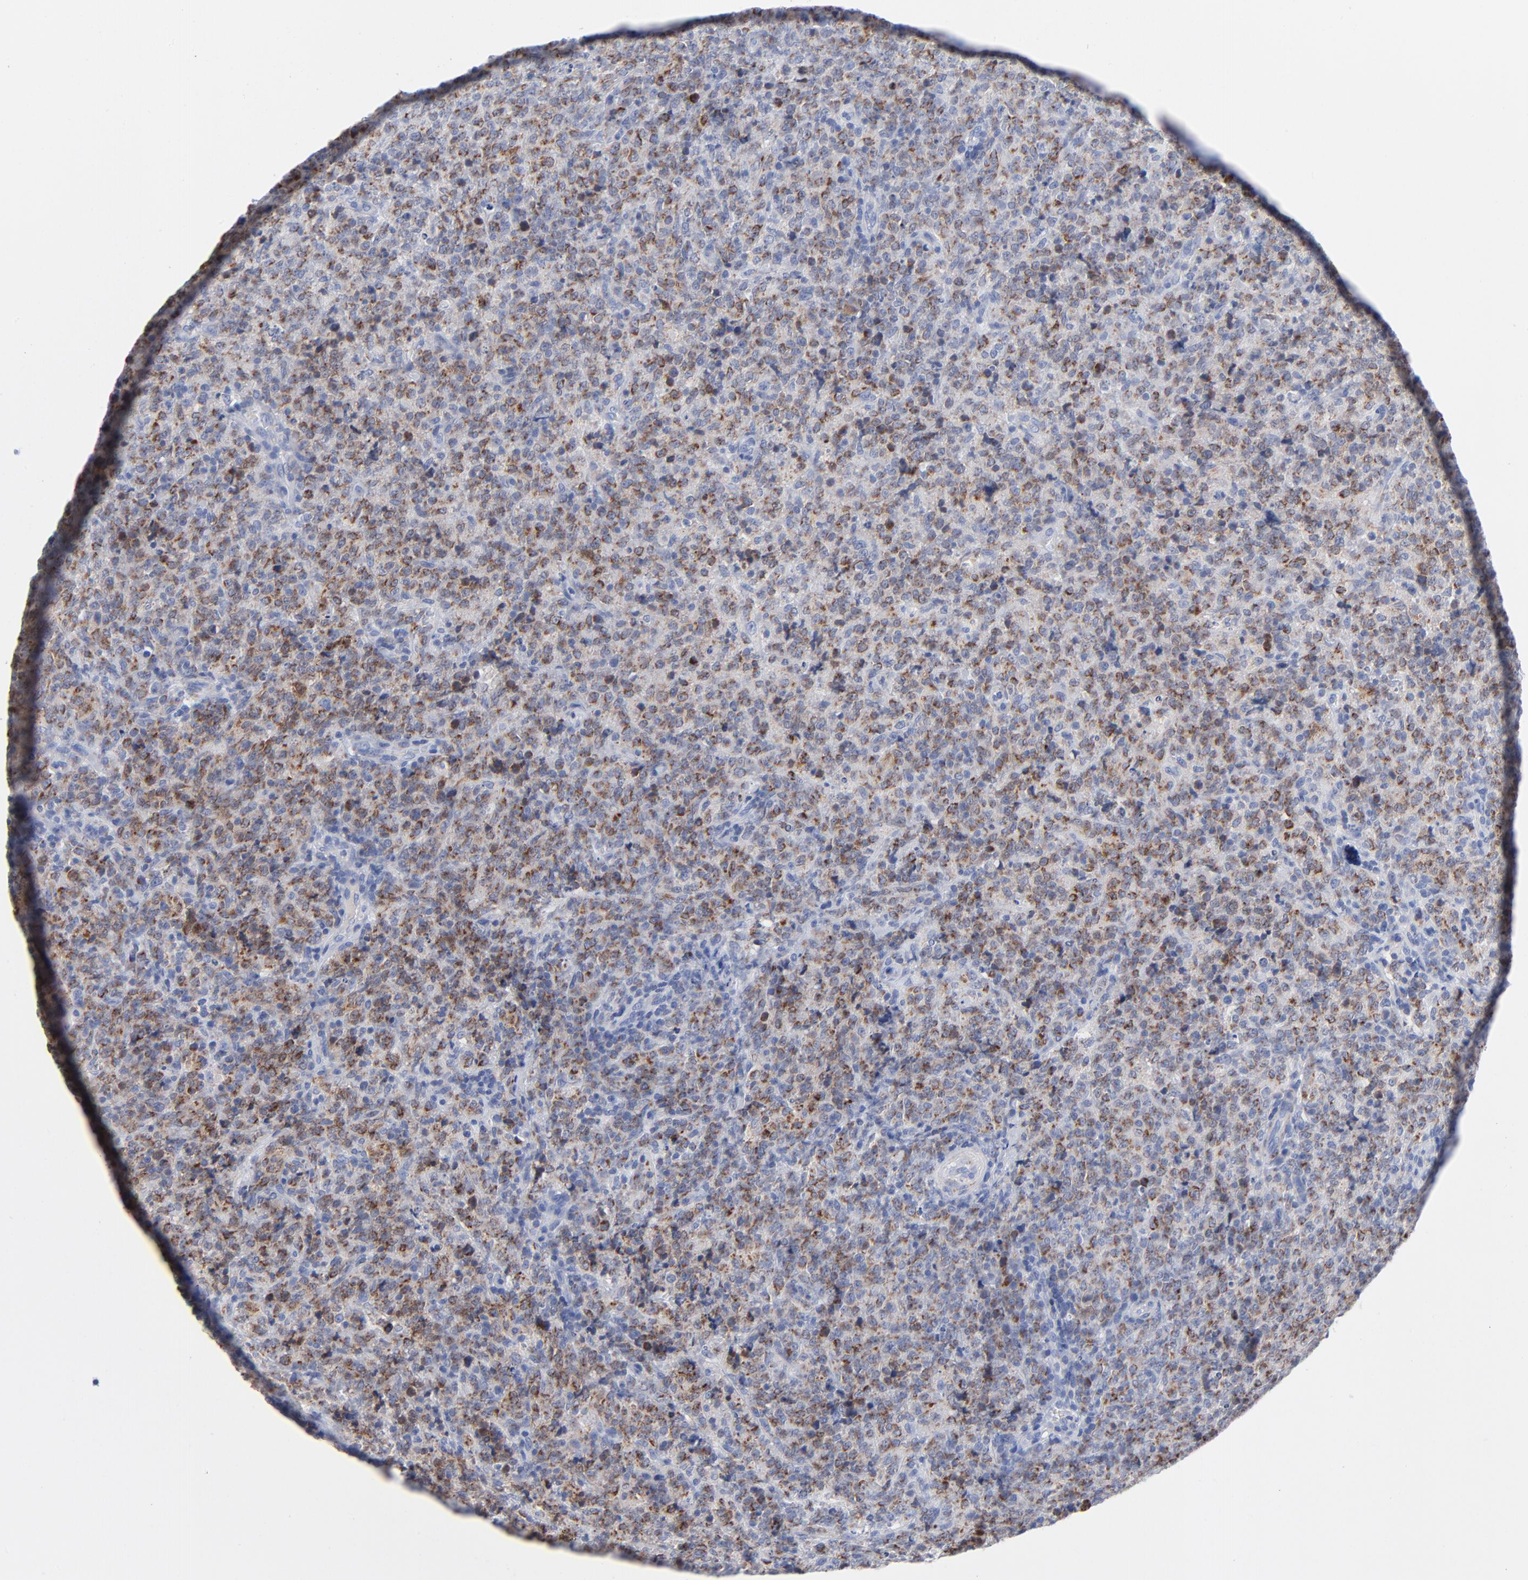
{"staining": {"intensity": "moderate", "quantity": "25%-75%", "location": "cytoplasmic/membranous"}, "tissue": "lymphoma", "cell_type": "Tumor cells", "image_type": "cancer", "snomed": [{"axis": "morphology", "description": "Malignant lymphoma, non-Hodgkin's type, High grade"}, {"axis": "topography", "description": "Tonsil"}], "caption": "About 25%-75% of tumor cells in lymphoma show moderate cytoplasmic/membranous protein positivity as visualized by brown immunohistochemical staining.", "gene": "CHCHD10", "patient": {"sex": "female", "age": 36}}